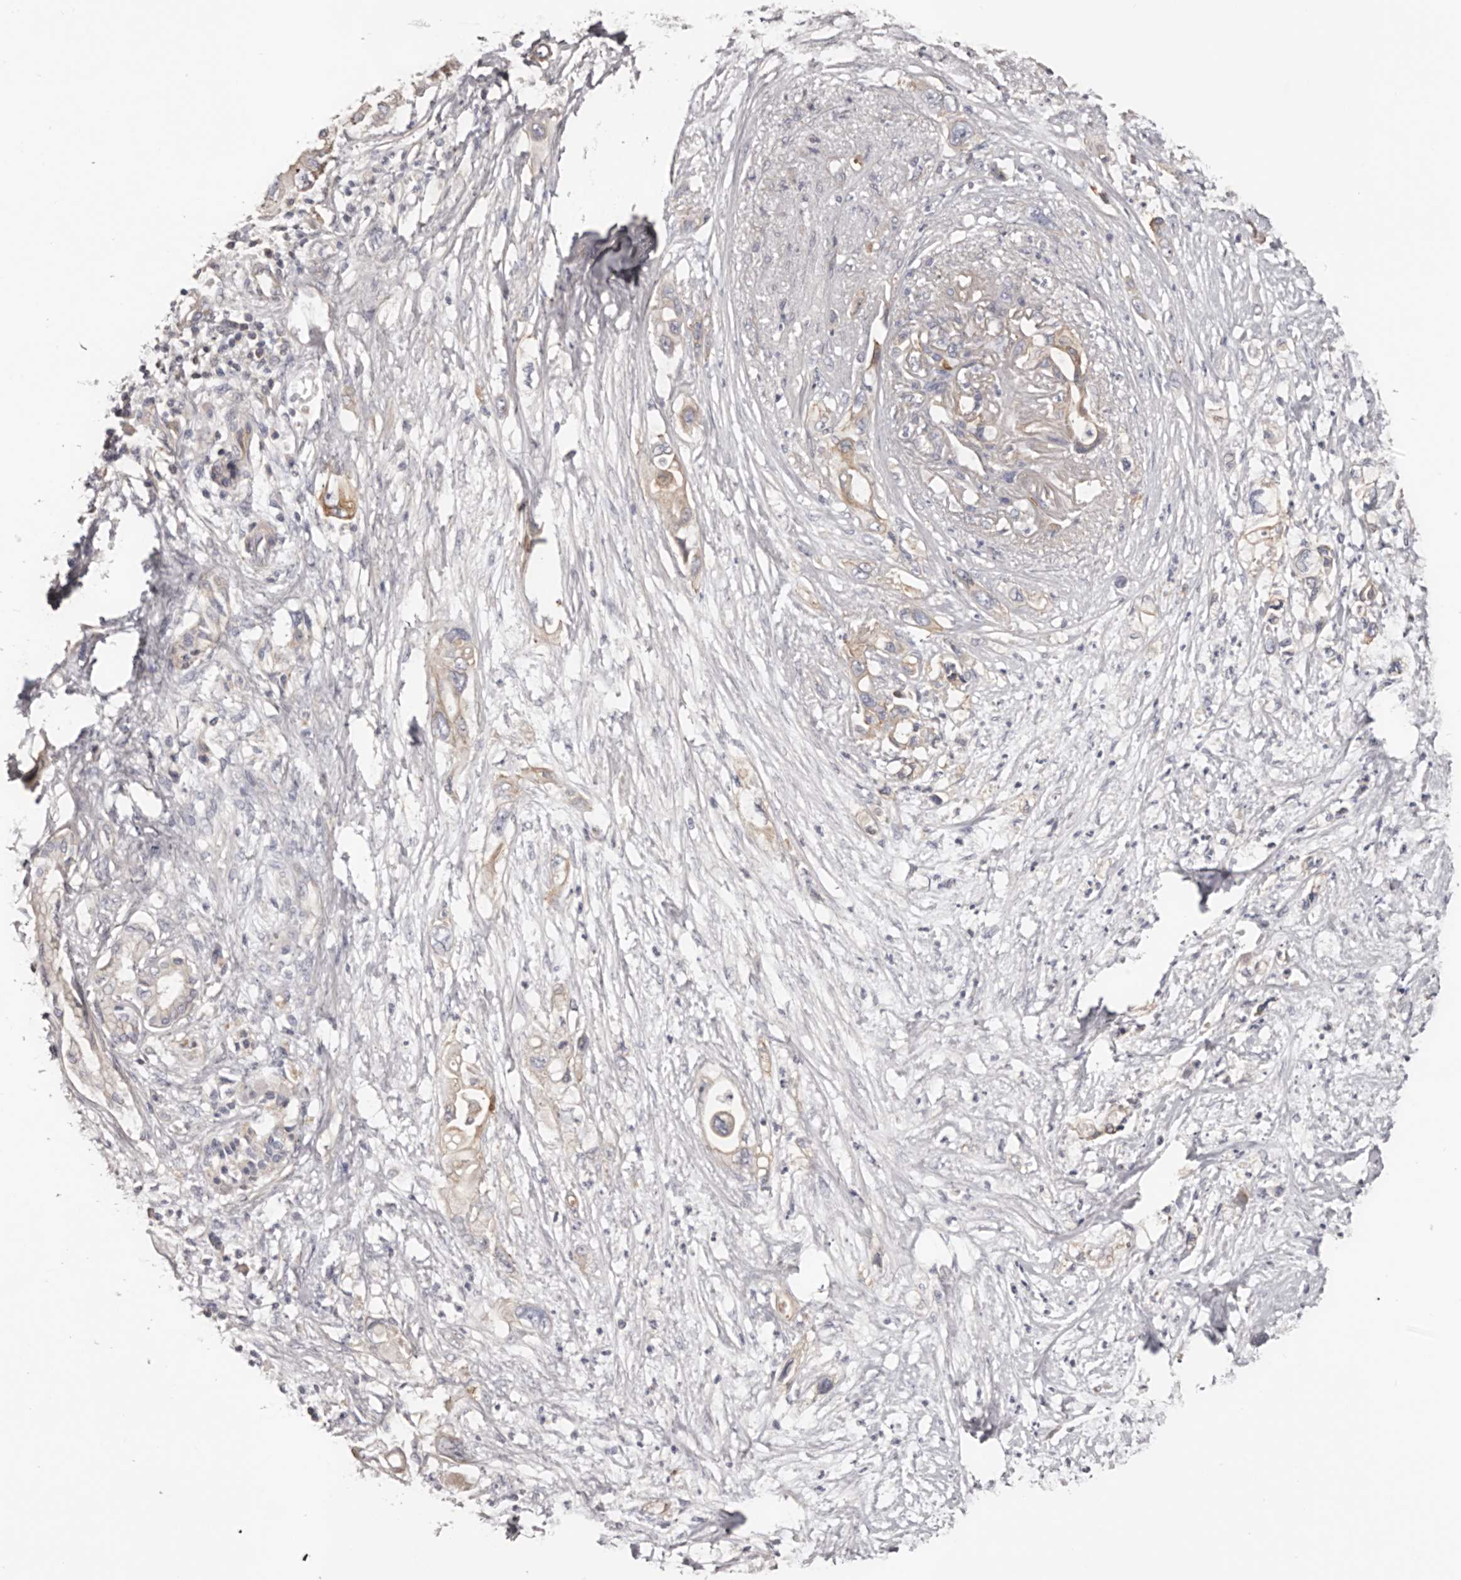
{"staining": {"intensity": "weak", "quantity": "25%-75%", "location": "cytoplasmic/membranous"}, "tissue": "pancreatic cancer", "cell_type": "Tumor cells", "image_type": "cancer", "snomed": [{"axis": "morphology", "description": "Adenocarcinoma, NOS"}, {"axis": "topography", "description": "Pancreas"}], "caption": "Immunohistochemical staining of human pancreatic cancer (adenocarcinoma) demonstrates low levels of weak cytoplasmic/membranous staining in about 25%-75% of tumor cells.", "gene": "DMRT2", "patient": {"sex": "male", "age": 66}}